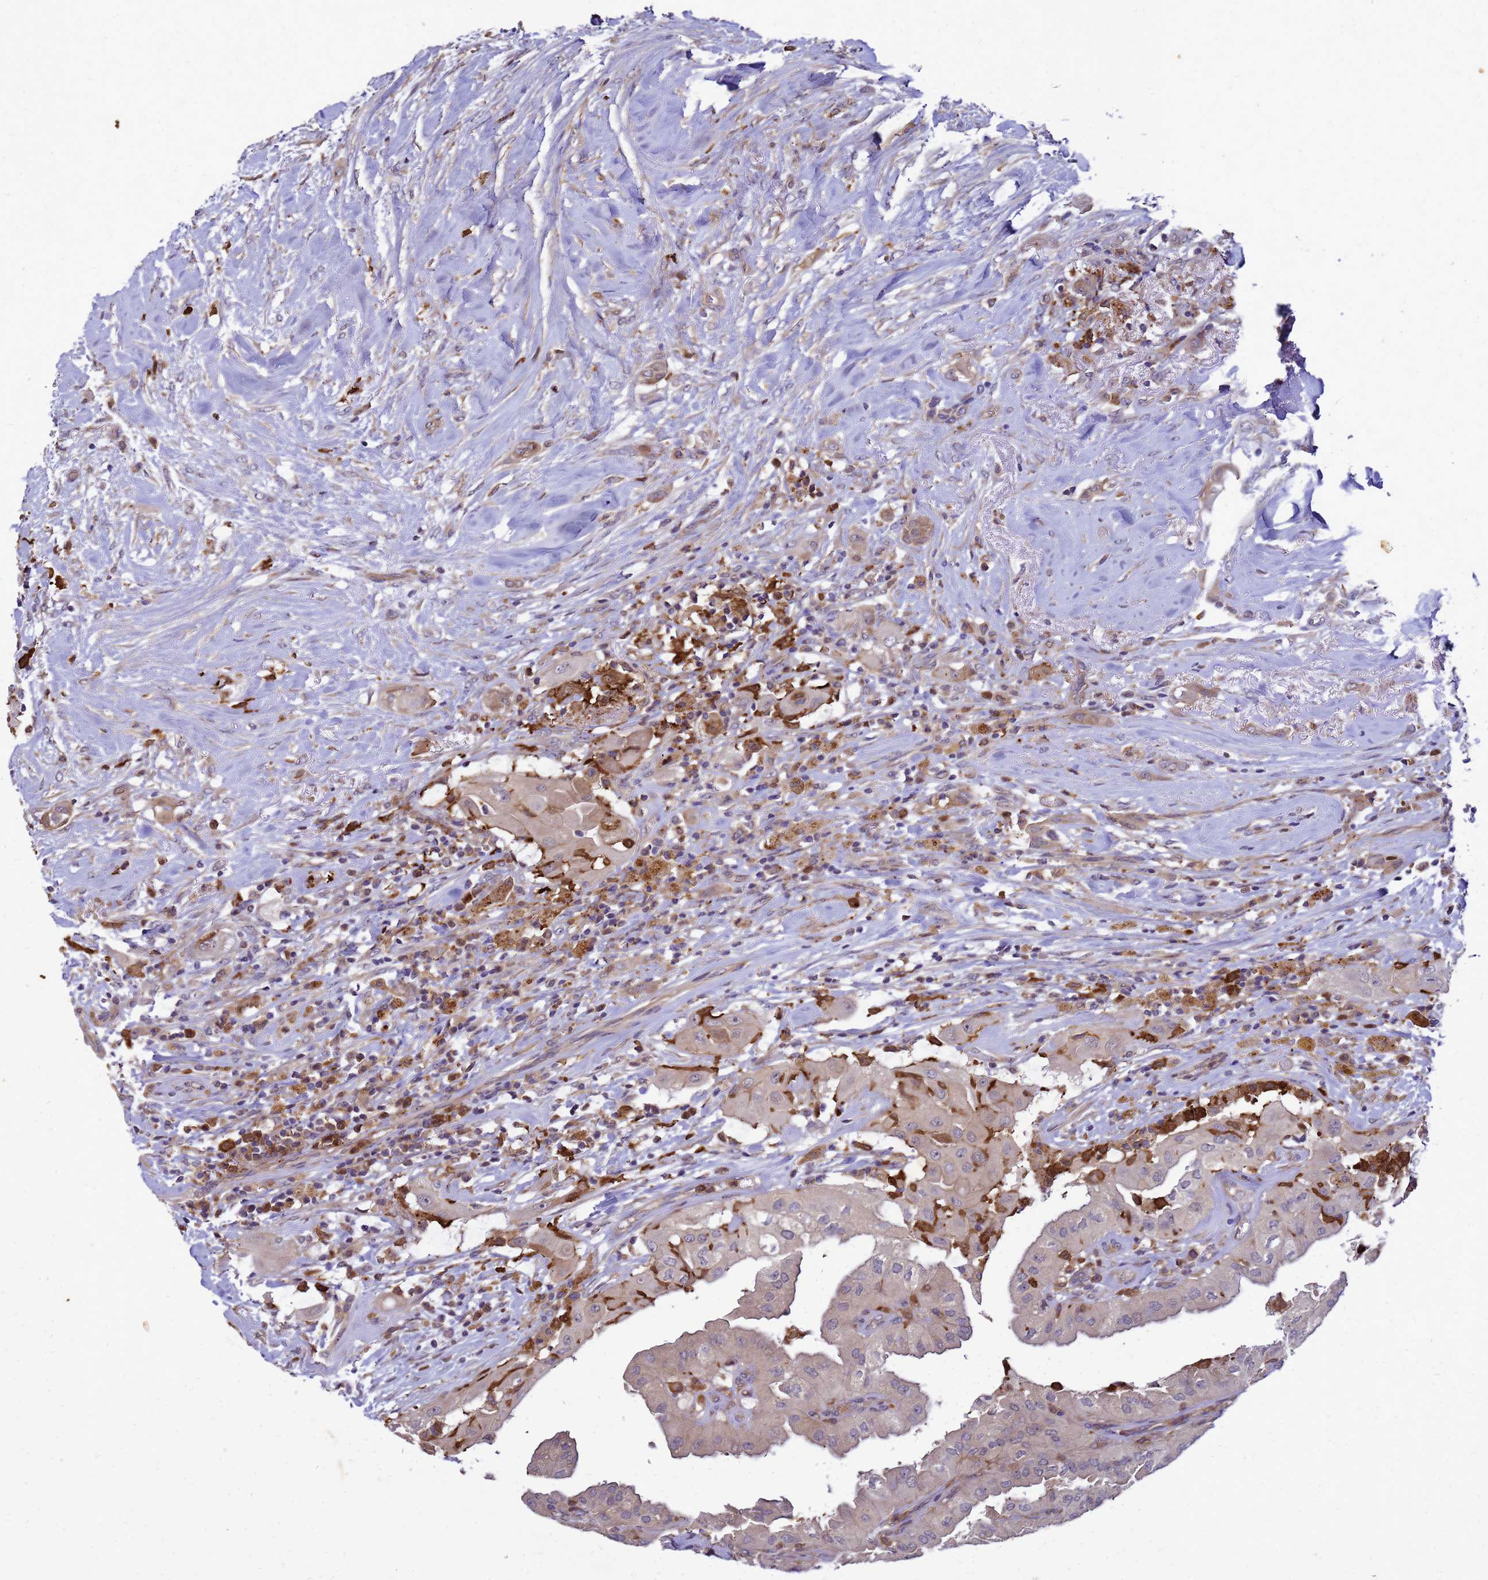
{"staining": {"intensity": "weak", "quantity": "25%-75%", "location": "cytoplasmic/membranous"}, "tissue": "thyroid cancer", "cell_type": "Tumor cells", "image_type": "cancer", "snomed": [{"axis": "morphology", "description": "Papillary adenocarcinoma, NOS"}, {"axis": "topography", "description": "Thyroid gland"}], "caption": "A high-resolution photomicrograph shows IHC staining of thyroid cancer, which demonstrates weak cytoplasmic/membranous staining in about 25%-75% of tumor cells. The protein of interest is stained brown, and the nuclei are stained in blue (DAB IHC with brightfield microscopy, high magnification).", "gene": "RNF215", "patient": {"sex": "female", "age": 59}}